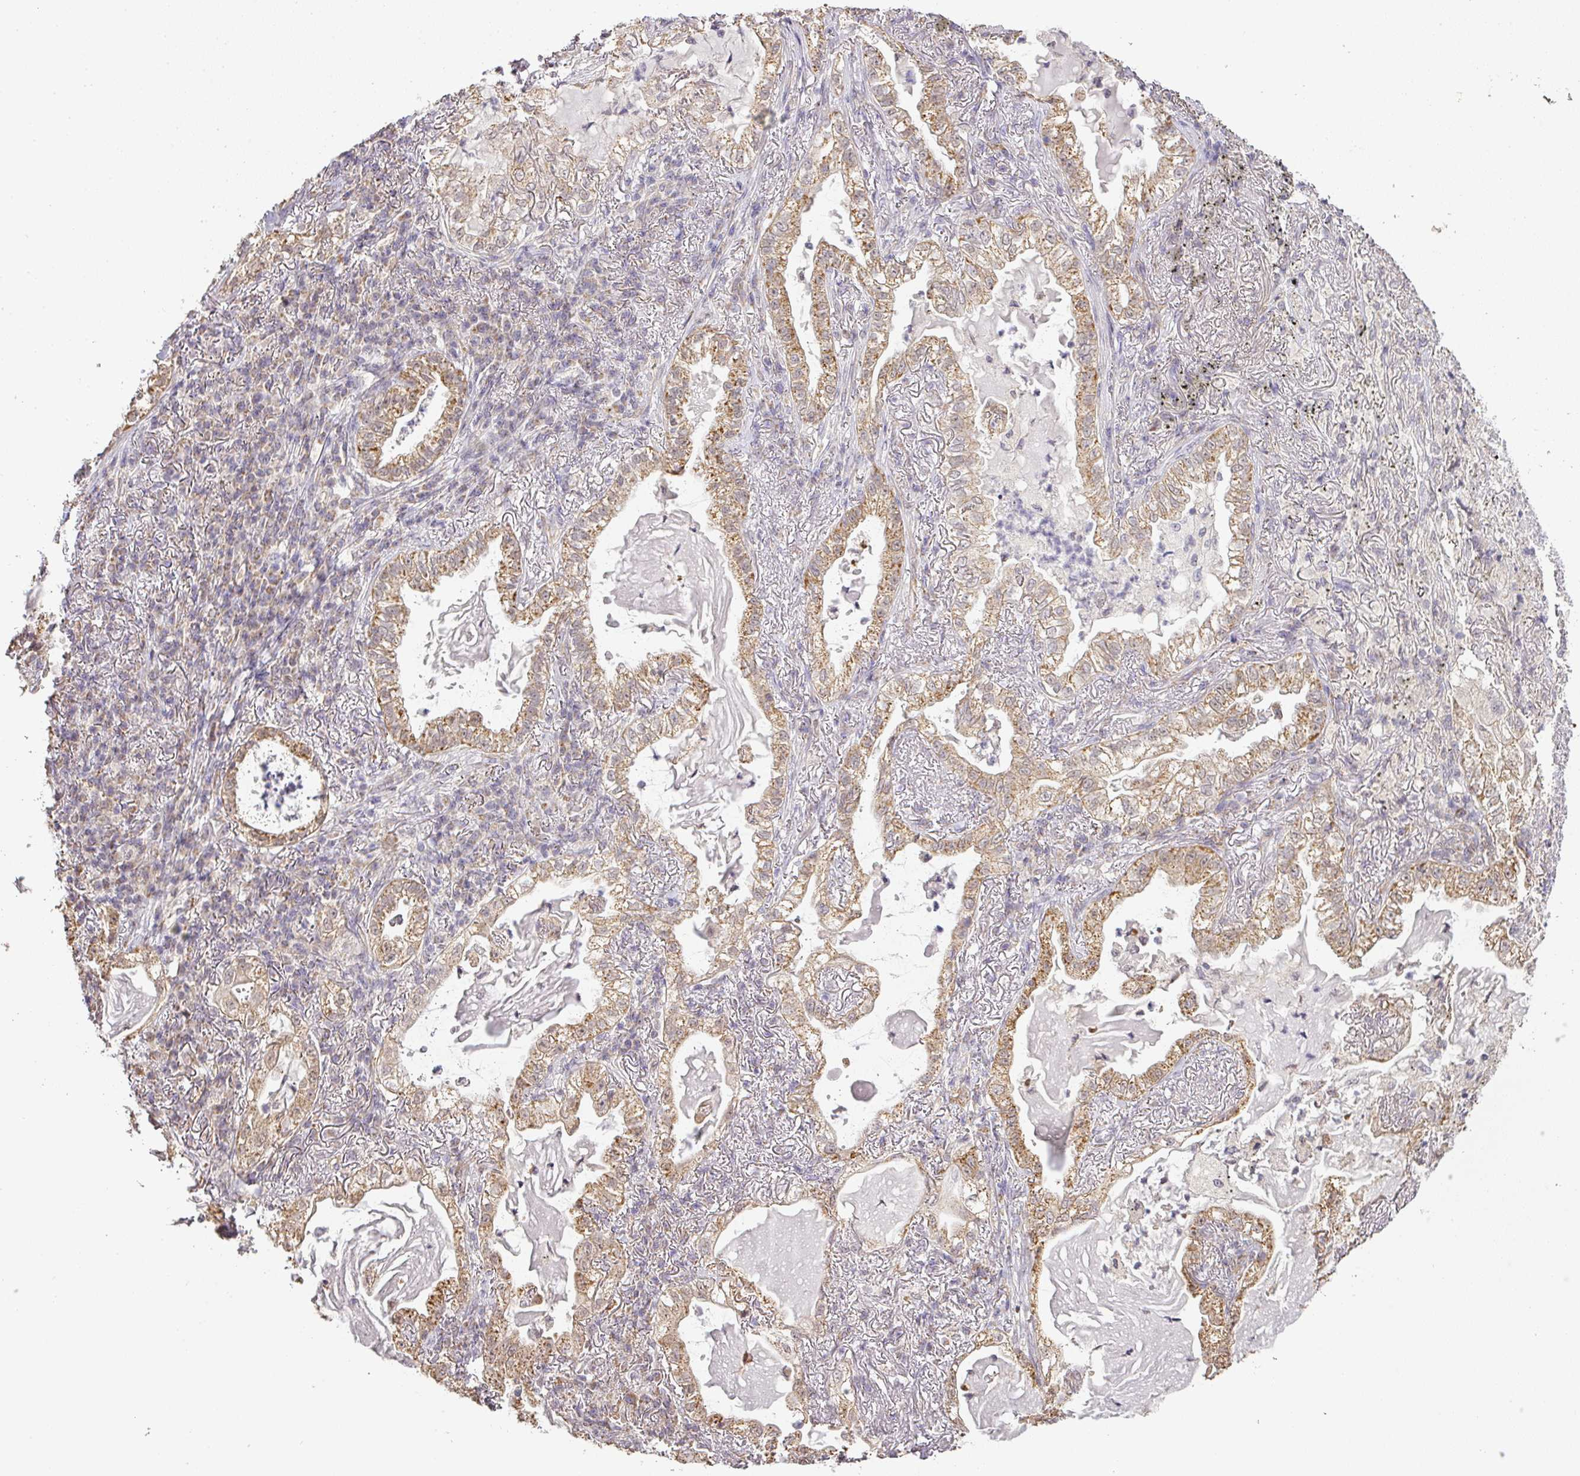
{"staining": {"intensity": "moderate", "quantity": ">75%", "location": "cytoplasmic/membranous"}, "tissue": "lung cancer", "cell_type": "Tumor cells", "image_type": "cancer", "snomed": [{"axis": "morphology", "description": "Adenocarcinoma, NOS"}, {"axis": "topography", "description": "Lung"}], "caption": "Brown immunohistochemical staining in human lung cancer (adenocarcinoma) shows moderate cytoplasmic/membranous staining in about >75% of tumor cells. Using DAB (3,3'-diaminobenzidine) (brown) and hematoxylin (blue) stains, captured at high magnification using brightfield microscopy.", "gene": "MYOM2", "patient": {"sex": "female", "age": 73}}